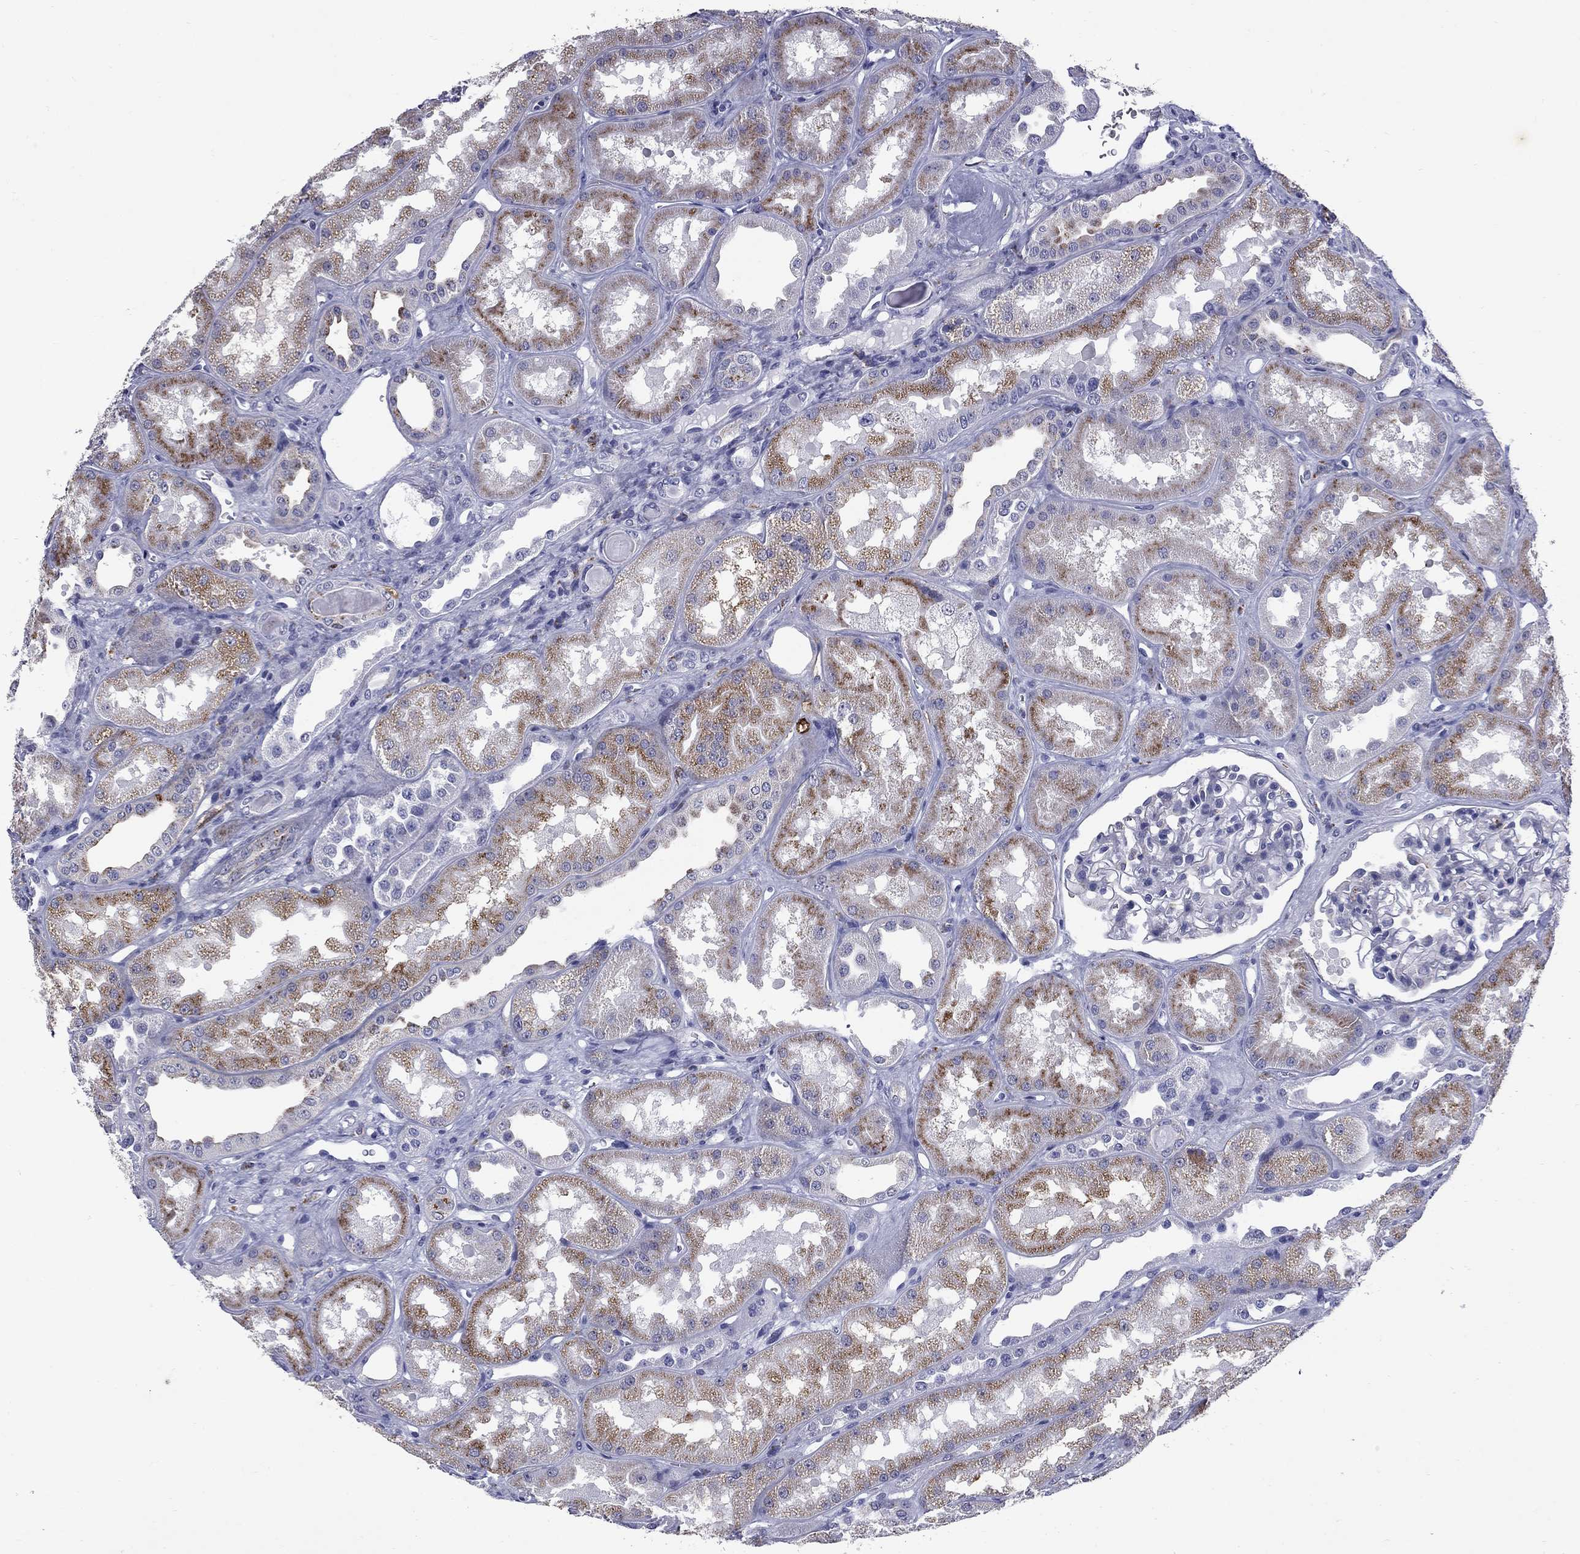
{"staining": {"intensity": "negative", "quantity": "none", "location": "none"}, "tissue": "kidney", "cell_type": "Cells in glomeruli", "image_type": "normal", "snomed": [{"axis": "morphology", "description": "Normal tissue, NOS"}, {"axis": "topography", "description": "Kidney"}], "caption": "Cells in glomeruli show no significant positivity in unremarkable kidney. Nuclei are stained in blue.", "gene": "MADCAM1", "patient": {"sex": "male", "age": 61}}